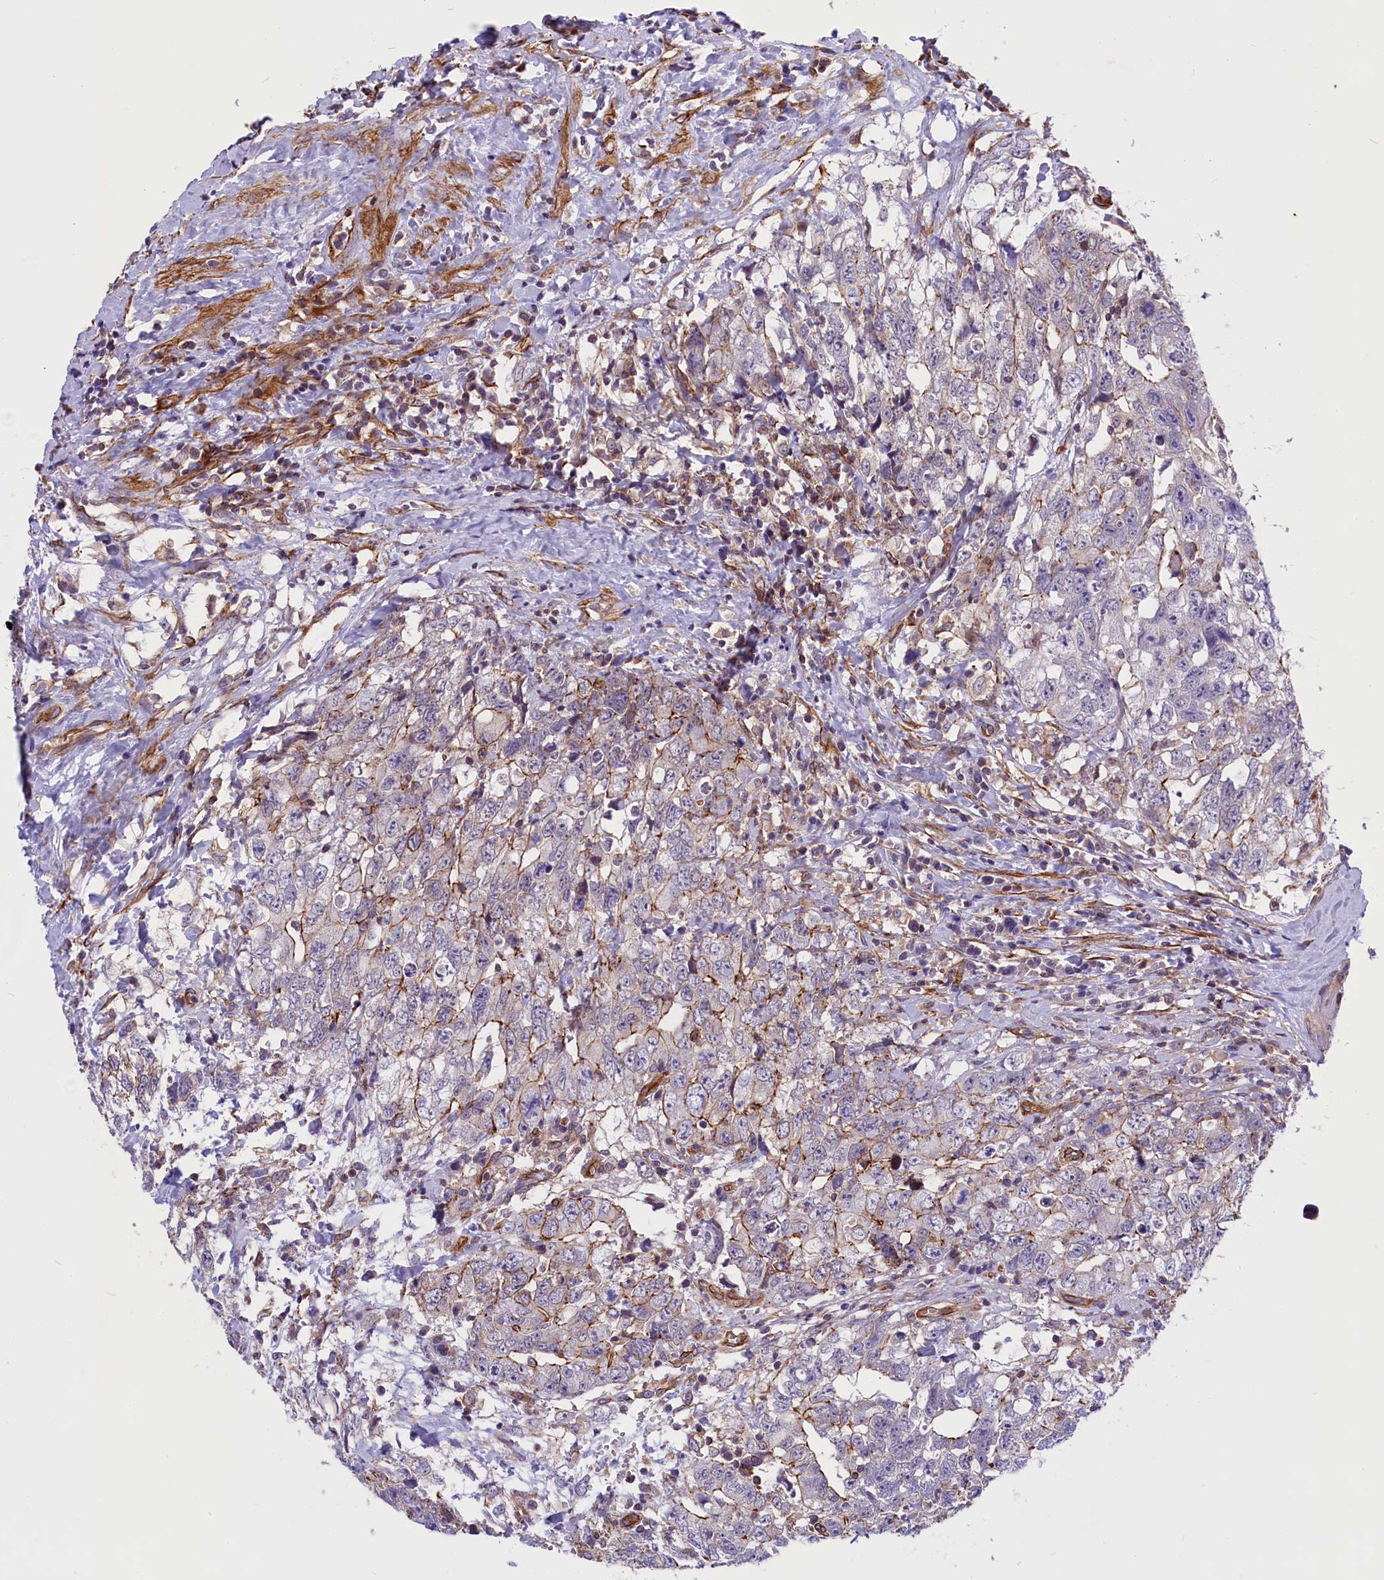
{"staining": {"intensity": "negative", "quantity": "none", "location": "none"}, "tissue": "testis cancer", "cell_type": "Tumor cells", "image_type": "cancer", "snomed": [{"axis": "morphology", "description": "Seminoma, NOS"}, {"axis": "morphology", "description": "Carcinoma, Embryonal, NOS"}, {"axis": "topography", "description": "Testis"}], "caption": "A micrograph of human testis seminoma is negative for staining in tumor cells. (DAB immunohistochemistry, high magnification).", "gene": "MED20", "patient": {"sex": "male", "age": 29}}